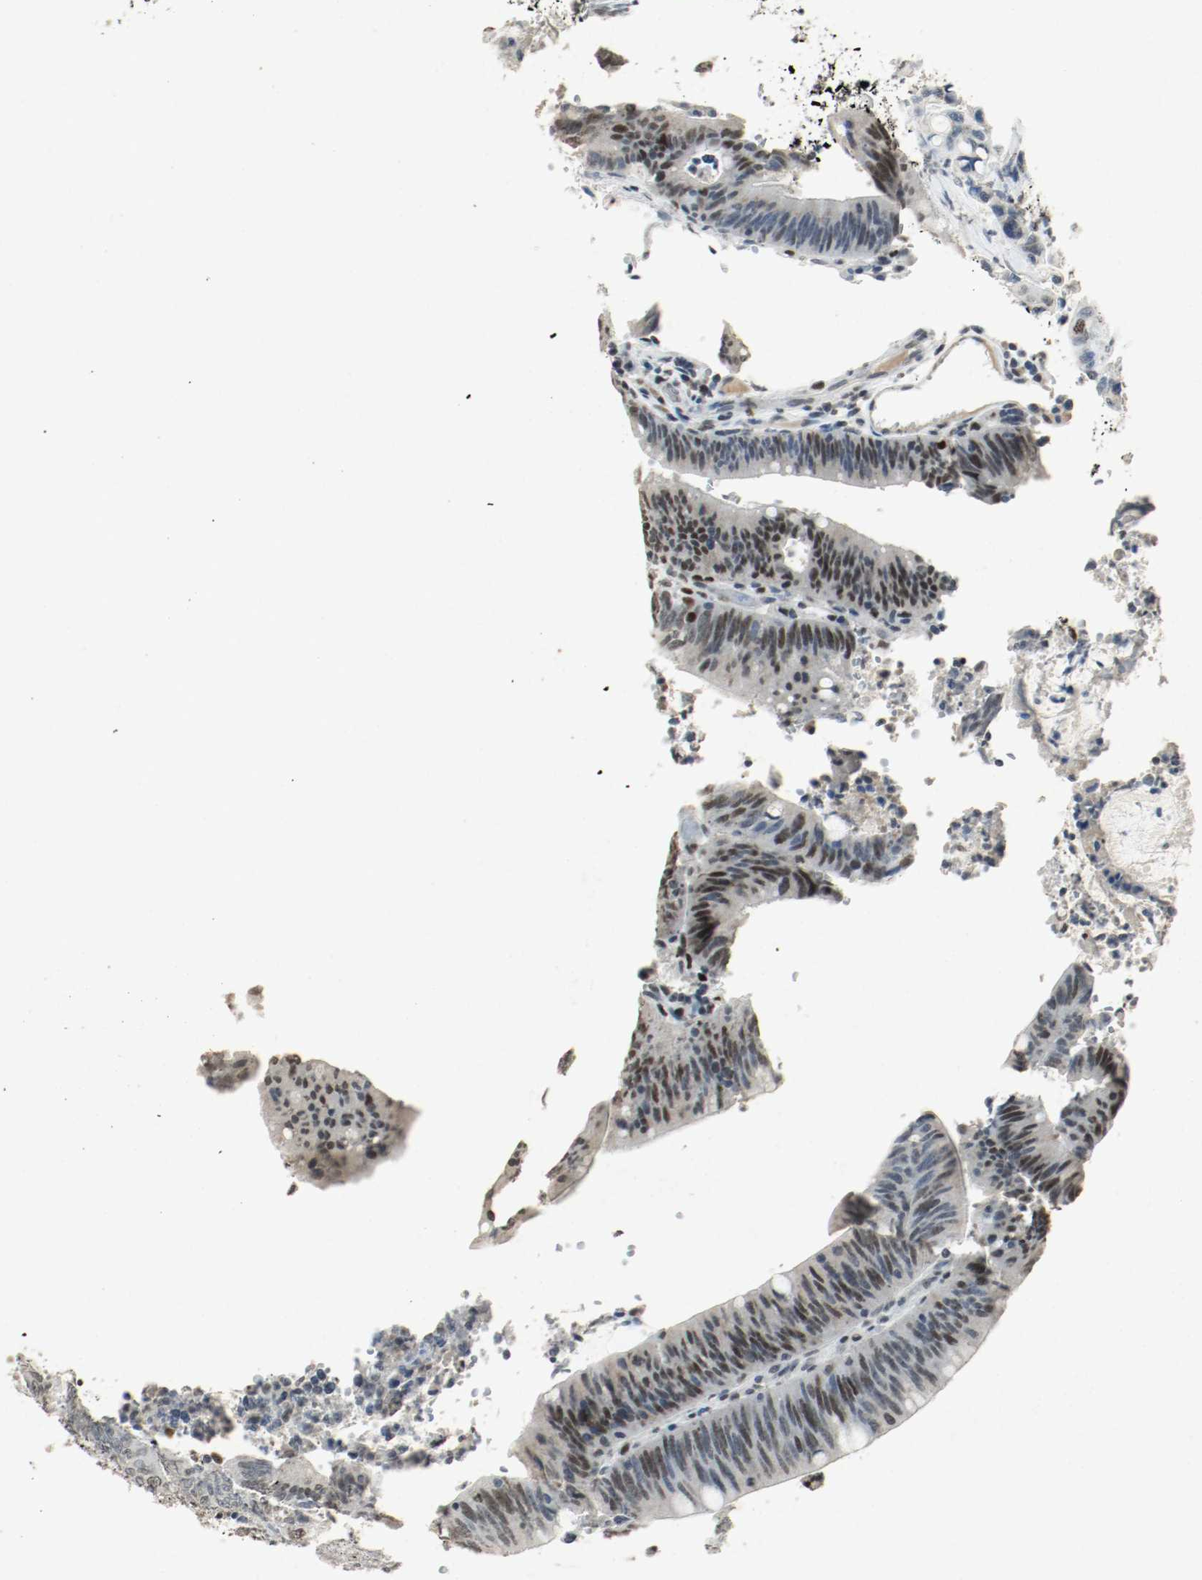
{"staining": {"intensity": "moderate", "quantity": "25%-75%", "location": "nuclear"}, "tissue": "colorectal cancer", "cell_type": "Tumor cells", "image_type": "cancer", "snomed": [{"axis": "morphology", "description": "Adenocarcinoma, NOS"}, {"axis": "topography", "description": "Rectum"}], "caption": "IHC (DAB) staining of colorectal cancer (adenocarcinoma) demonstrates moderate nuclear protein staining in about 25%-75% of tumor cells.", "gene": "DNMT1", "patient": {"sex": "female", "age": 66}}